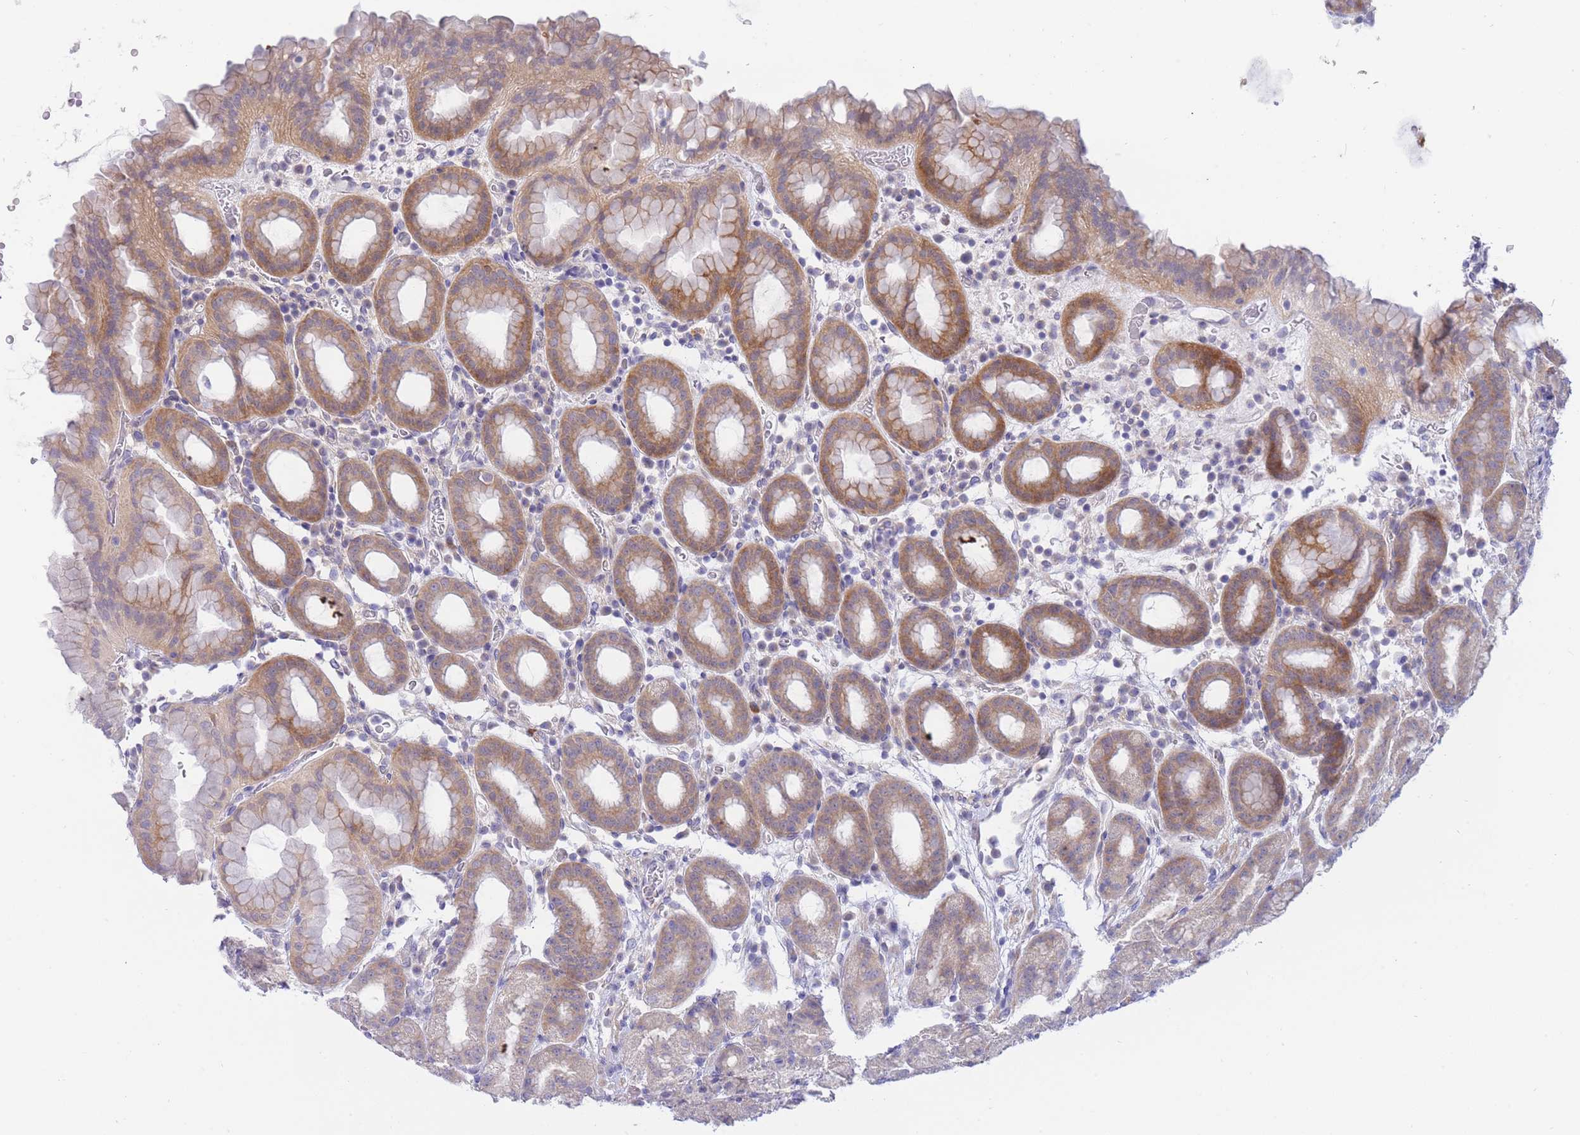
{"staining": {"intensity": "moderate", "quantity": "25%-75%", "location": "cytoplasmic/membranous"}, "tissue": "stomach", "cell_type": "Glandular cells", "image_type": "normal", "snomed": [{"axis": "morphology", "description": "Normal tissue, NOS"}, {"axis": "topography", "description": "Stomach, upper"}, {"axis": "topography", "description": "Stomach, lower"}, {"axis": "topography", "description": "Small intestine"}], "caption": "Immunohistochemistry (IHC) staining of normal stomach, which demonstrates medium levels of moderate cytoplasmic/membranous expression in about 25%-75% of glandular cells indicating moderate cytoplasmic/membranous protein expression. The staining was performed using DAB (brown) for protein detection and nuclei were counterstained in hematoxylin (blue).", "gene": "SUGT1", "patient": {"sex": "male", "age": 68}}